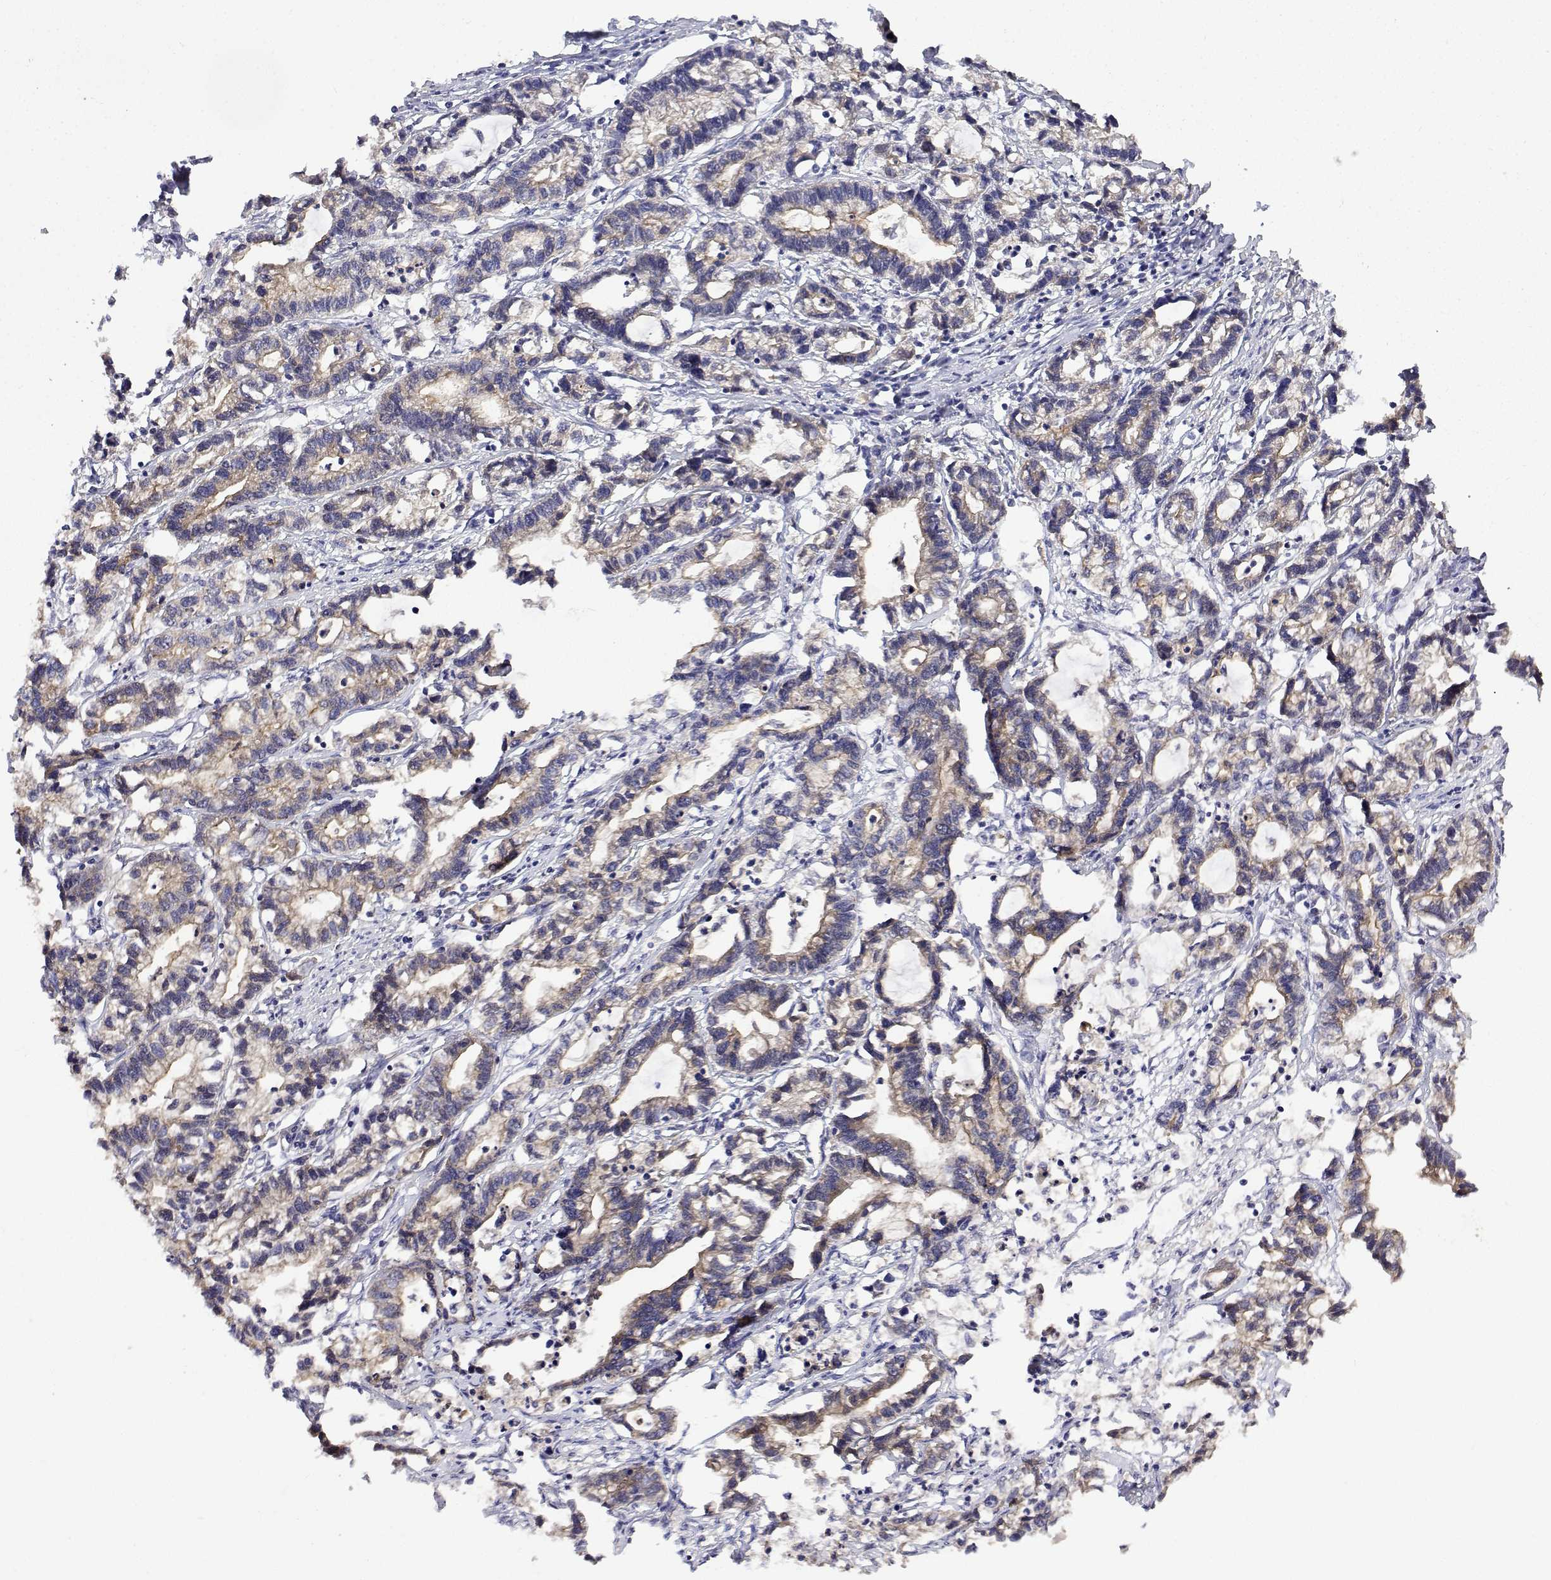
{"staining": {"intensity": "weak", "quantity": ">75%", "location": "cytoplasmic/membranous"}, "tissue": "stomach cancer", "cell_type": "Tumor cells", "image_type": "cancer", "snomed": [{"axis": "morphology", "description": "Adenocarcinoma, NOS"}, {"axis": "topography", "description": "Stomach"}], "caption": "Brown immunohistochemical staining in human adenocarcinoma (stomach) demonstrates weak cytoplasmic/membranous staining in approximately >75% of tumor cells. Nuclei are stained in blue.", "gene": "PACSIN2", "patient": {"sex": "male", "age": 83}}